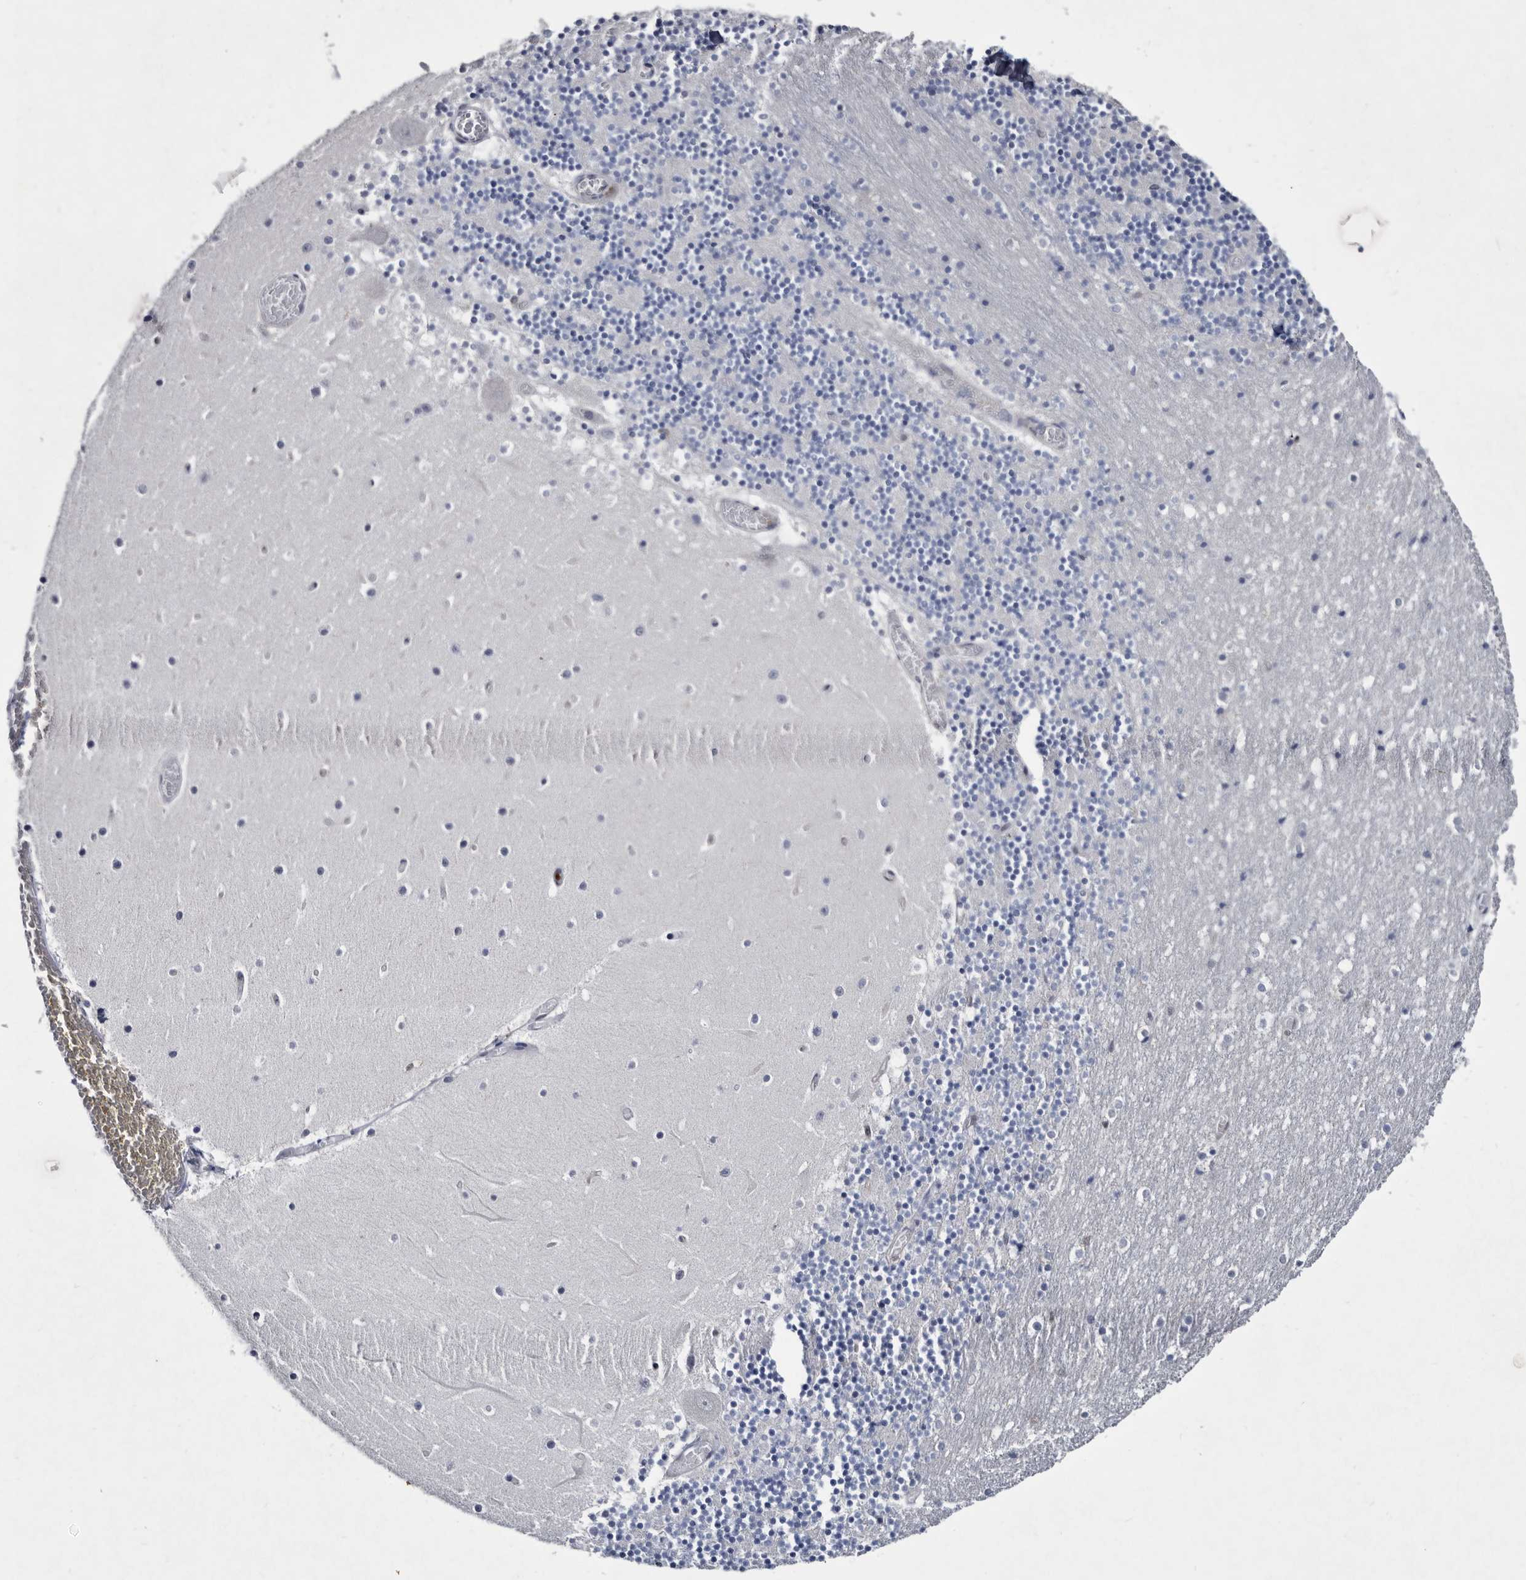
{"staining": {"intensity": "negative", "quantity": "none", "location": "none"}, "tissue": "cerebellum", "cell_type": "Cells in granular layer", "image_type": "normal", "snomed": [{"axis": "morphology", "description": "Normal tissue, NOS"}, {"axis": "topography", "description": "Cerebellum"}], "caption": "The histopathology image reveals no staining of cells in granular layer in normal cerebellum.", "gene": "SERPINB8", "patient": {"sex": "female", "age": 28}}